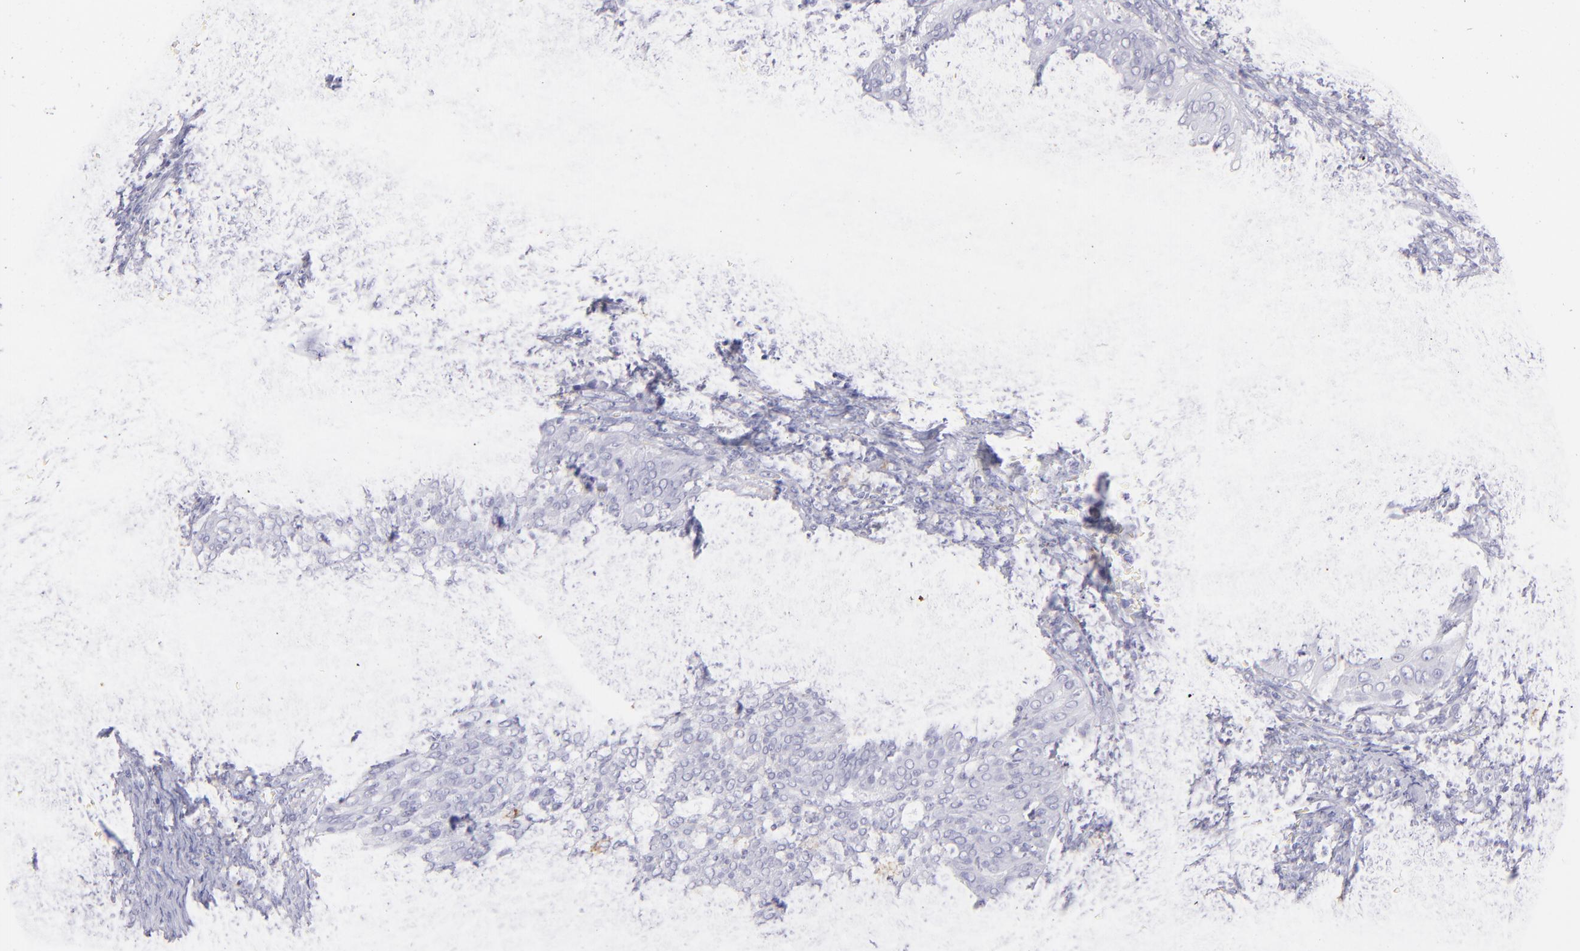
{"staining": {"intensity": "negative", "quantity": "none", "location": "none"}, "tissue": "cervical cancer", "cell_type": "Tumor cells", "image_type": "cancer", "snomed": [{"axis": "morphology", "description": "Squamous cell carcinoma, NOS"}, {"axis": "topography", "description": "Cervix"}], "caption": "Cervical cancer (squamous cell carcinoma) was stained to show a protein in brown. There is no significant positivity in tumor cells.", "gene": "CD72", "patient": {"sex": "female", "age": 39}}